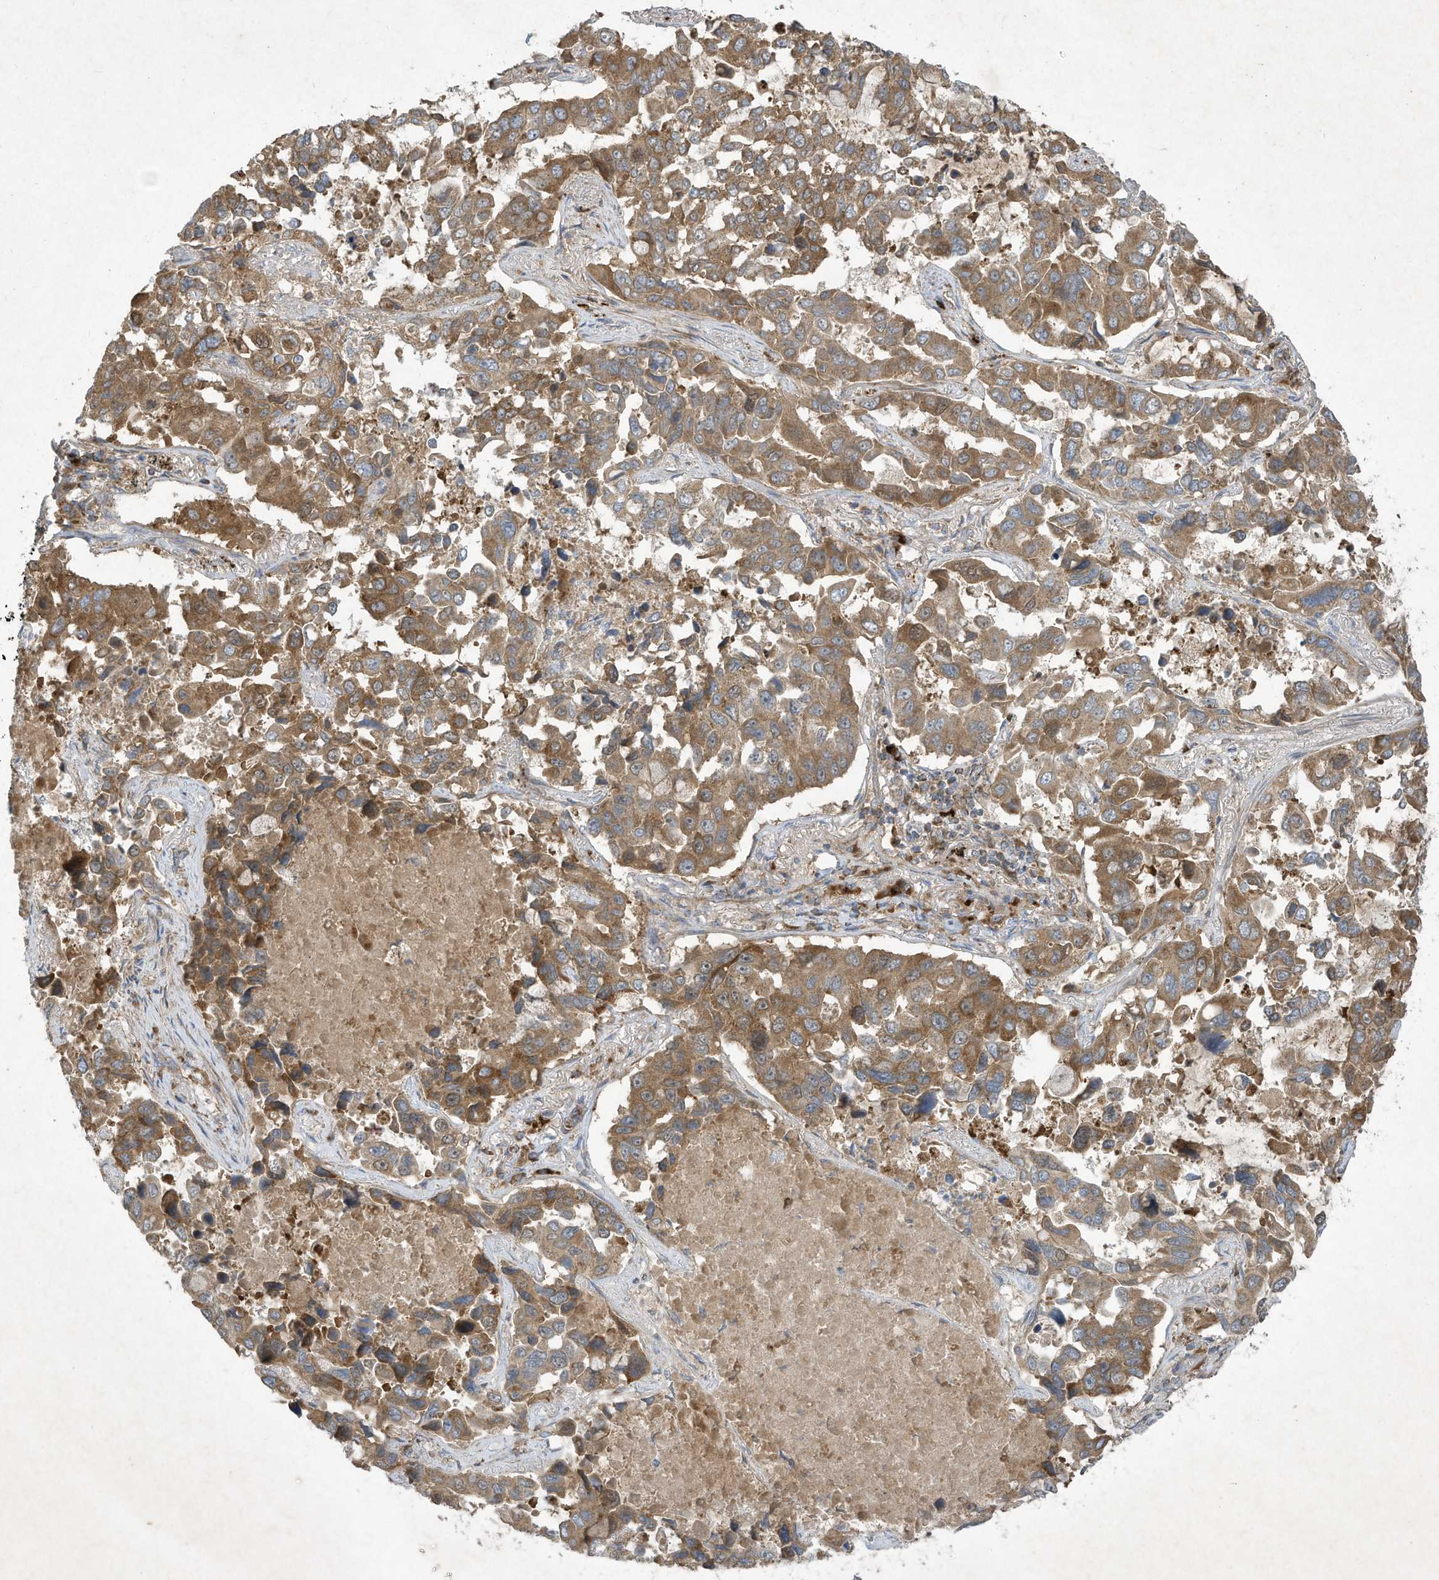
{"staining": {"intensity": "moderate", "quantity": ">75%", "location": "cytoplasmic/membranous"}, "tissue": "lung cancer", "cell_type": "Tumor cells", "image_type": "cancer", "snomed": [{"axis": "morphology", "description": "Adenocarcinoma, NOS"}, {"axis": "topography", "description": "Lung"}], "caption": "Brown immunohistochemical staining in human adenocarcinoma (lung) exhibits moderate cytoplasmic/membranous staining in approximately >75% of tumor cells. (Brightfield microscopy of DAB IHC at high magnification).", "gene": "SYNJ2", "patient": {"sex": "male", "age": 64}}